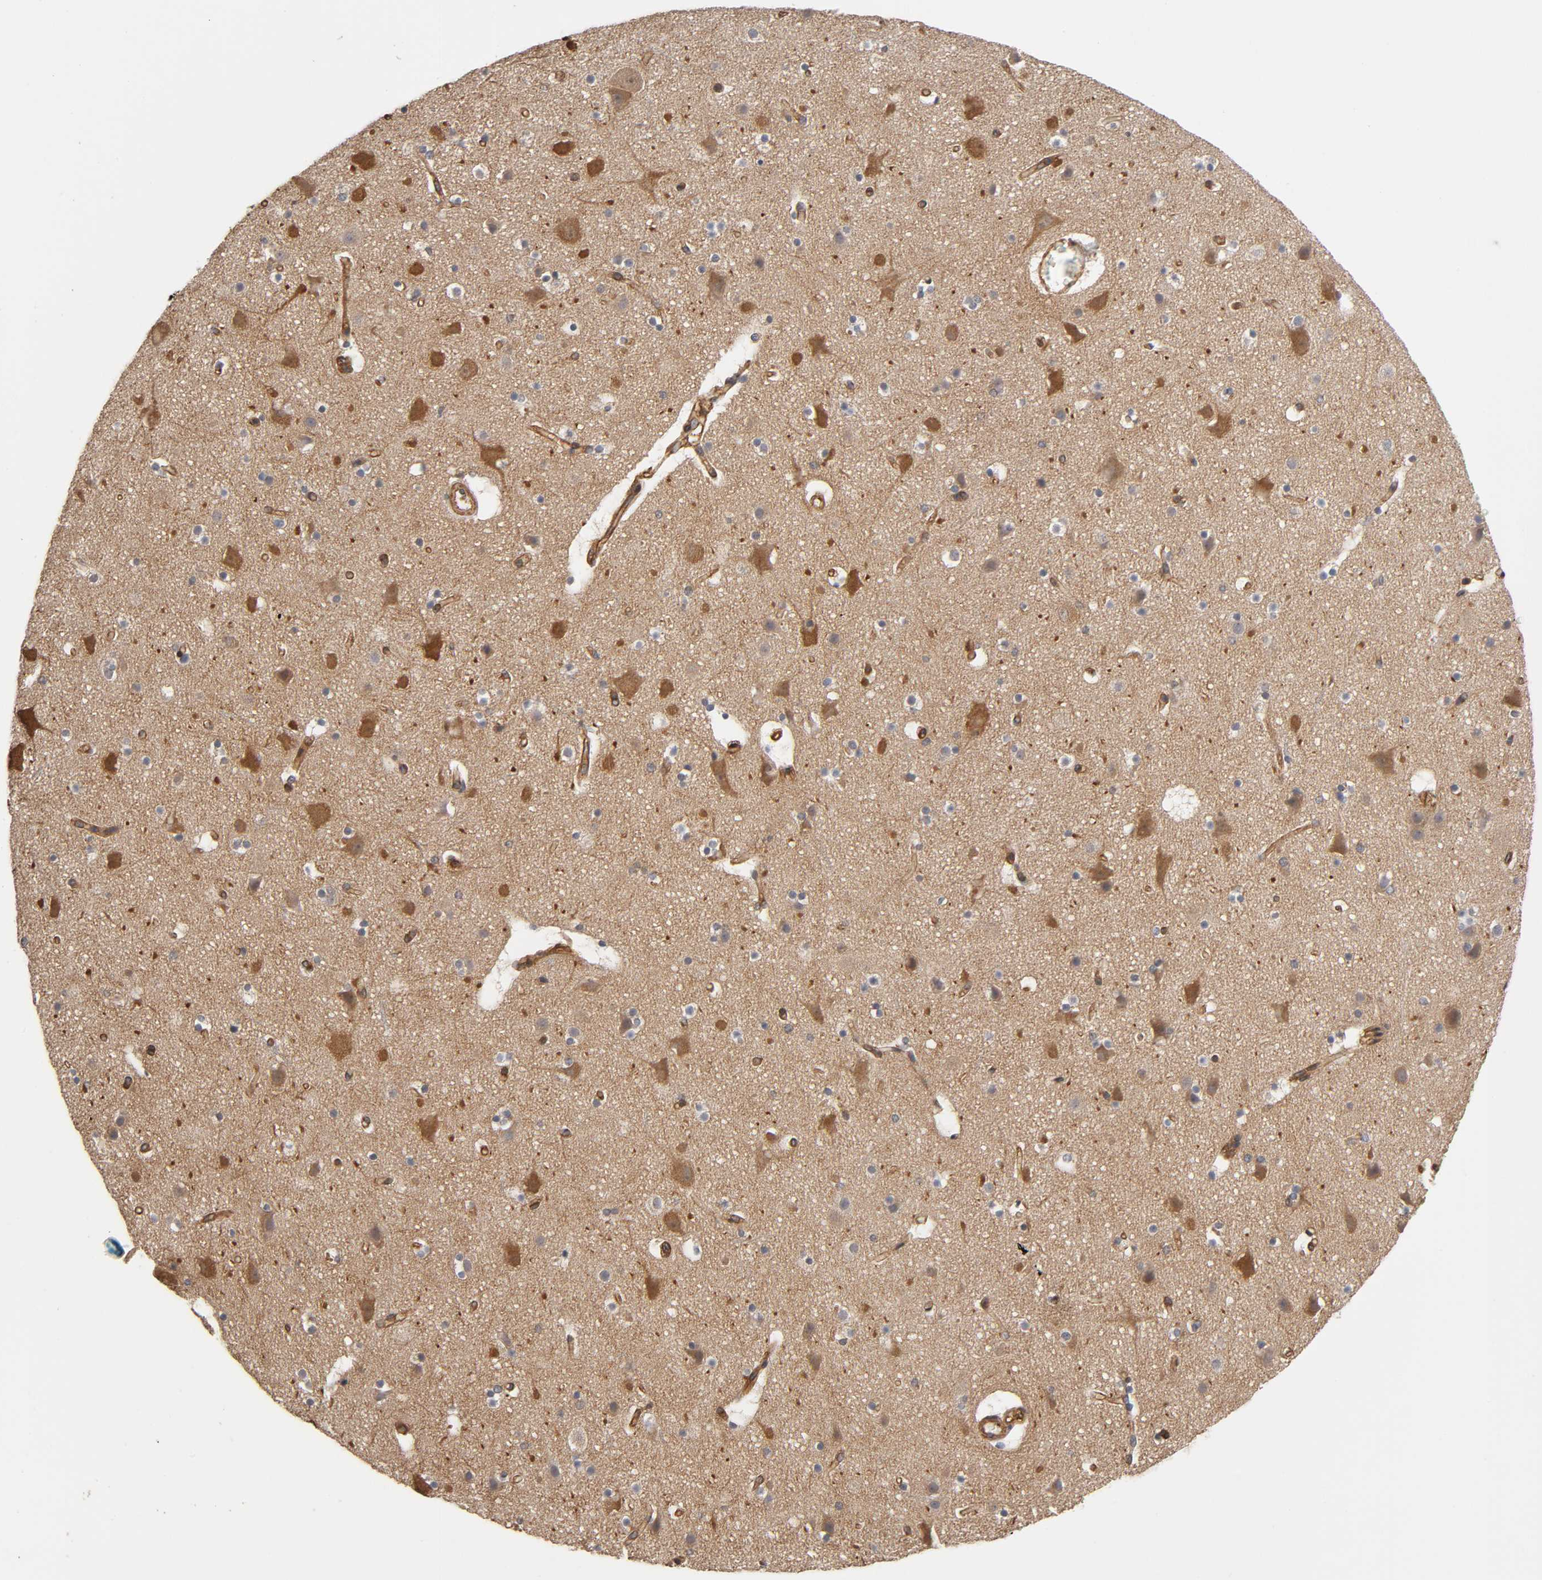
{"staining": {"intensity": "moderate", "quantity": ">75%", "location": "cytoplasmic/membranous"}, "tissue": "cerebral cortex", "cell_type": "Endothelial cells", "image_type": "normal", "snomed": [{"axis": "morphology", "description": "Normal tissue, NOS"}, {"axis": "topography", "description": "Cerebral cortex"}], "caption": "Brown immunohistochemical staining in unremarkable cerebral cortex demonstrates moderate cytoplasmic/membranous staining in about >75% of endothelial cells.", "gene": "LAMTOR2", "patient": {"sex": "male", "age": 45}}